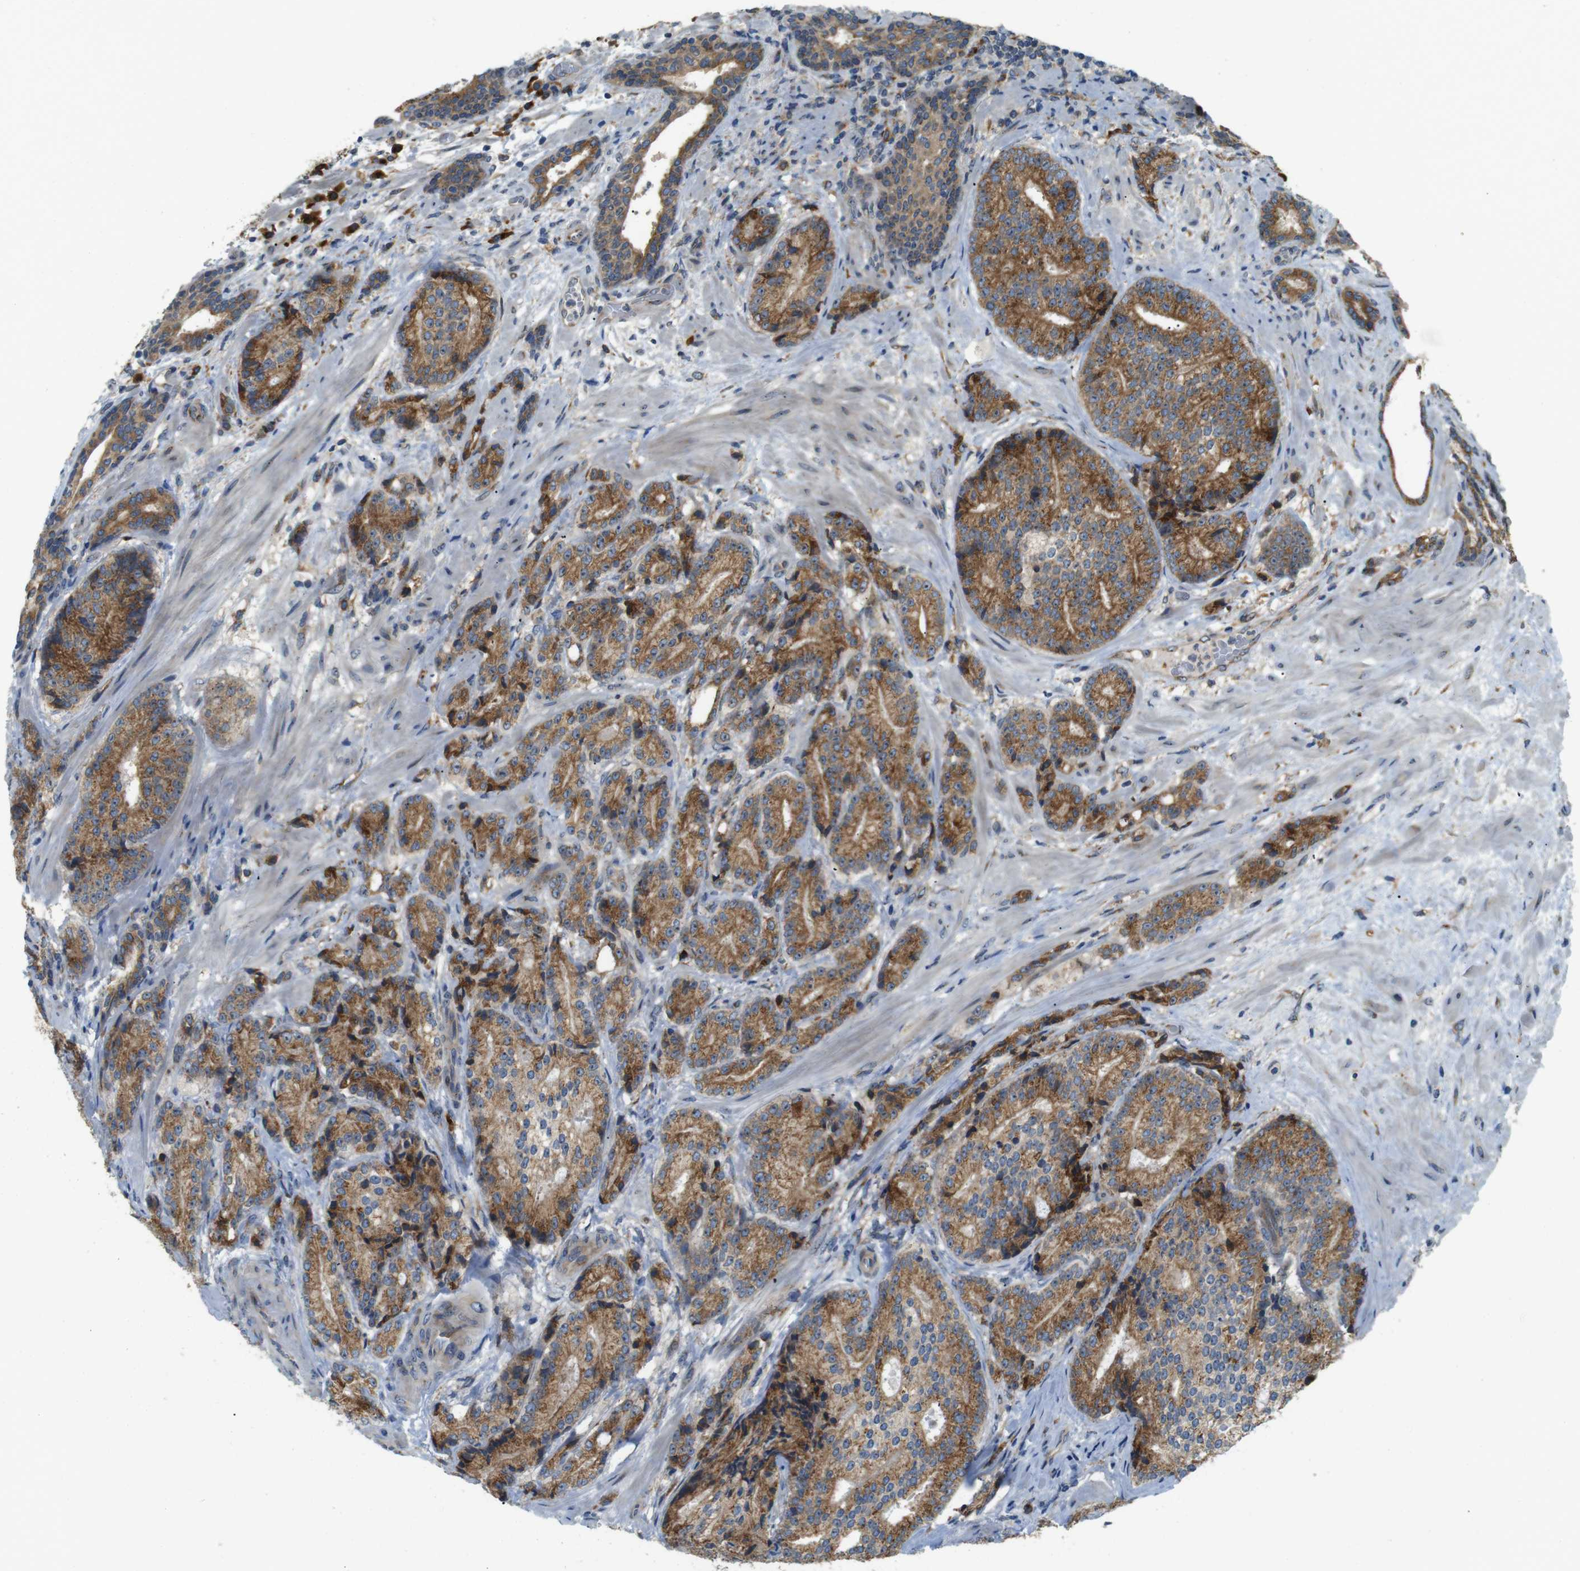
{"staining": {"intensity": "moderate", "quantity": ">75%", "location": "cytoplasmic/membranous"}, "tissue": "prostate cancer", "cell_type": "Tumor cells", "image_type": "cancer", "snomed": [{"axis": "morphology", "description": "Adenocarcinoma, High grade"}, {"axis": "topography", "description": "Prostate"}], "caption": "Prostate cancer was stained to show a protein in brown. There is medium levels of moderate cytoplasmic/membranous expression in approximately >75% of tumor cells.", "gene": "TMEM143", "patient": {"sex": "male", "age": 61}}